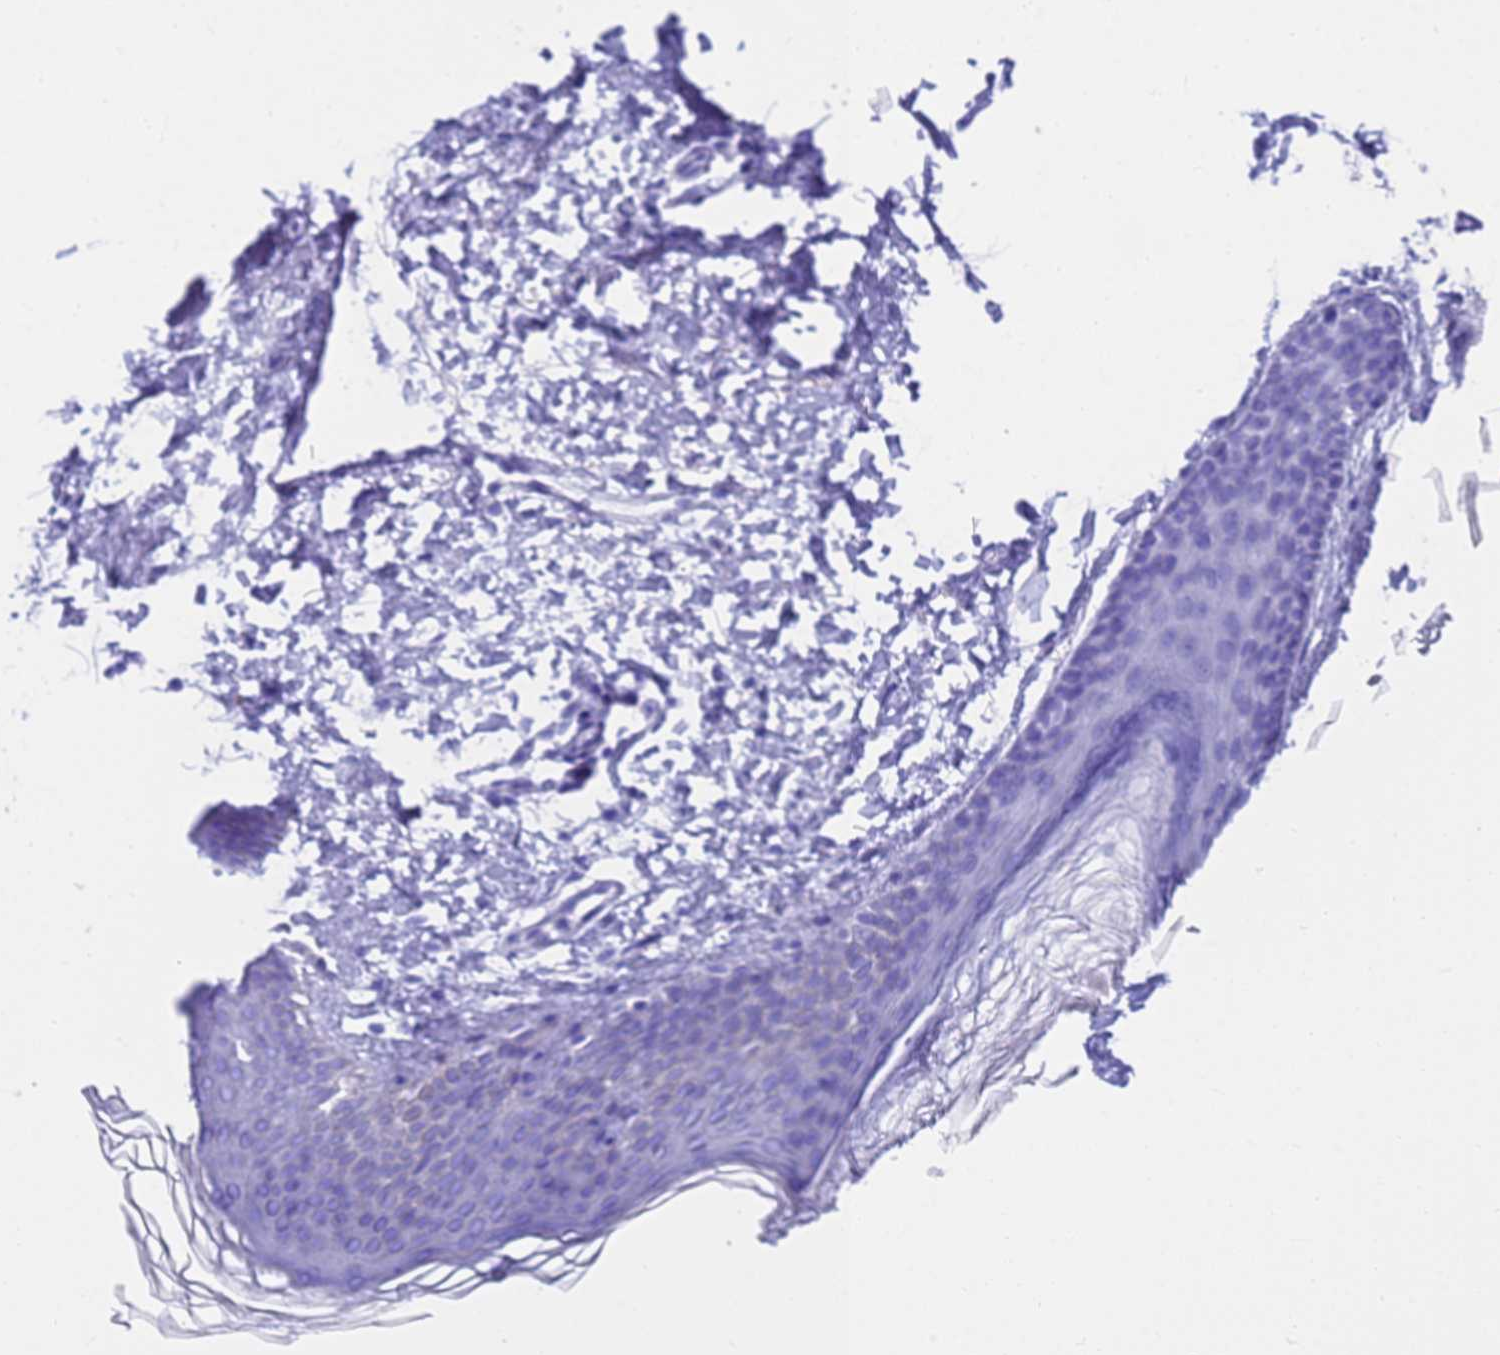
{"staining": {"intensity": "negative", "quantity": "none", "location": "none"}, "tissue": "skin", "cell_type": "Fibroblasts", "image_type": "normal", "snomed": [{"axis": "morphology", "description": "Normal tissue, NOS"}, {"axis": "topography", "description": "Skin"}], "caption": "High power microscopy image of an IHC histopathology image of normal skin, revealing no significant staining in fibroblasts.", "gene": "MS4A13", "patient": {"sex": "female", "age": 27}}